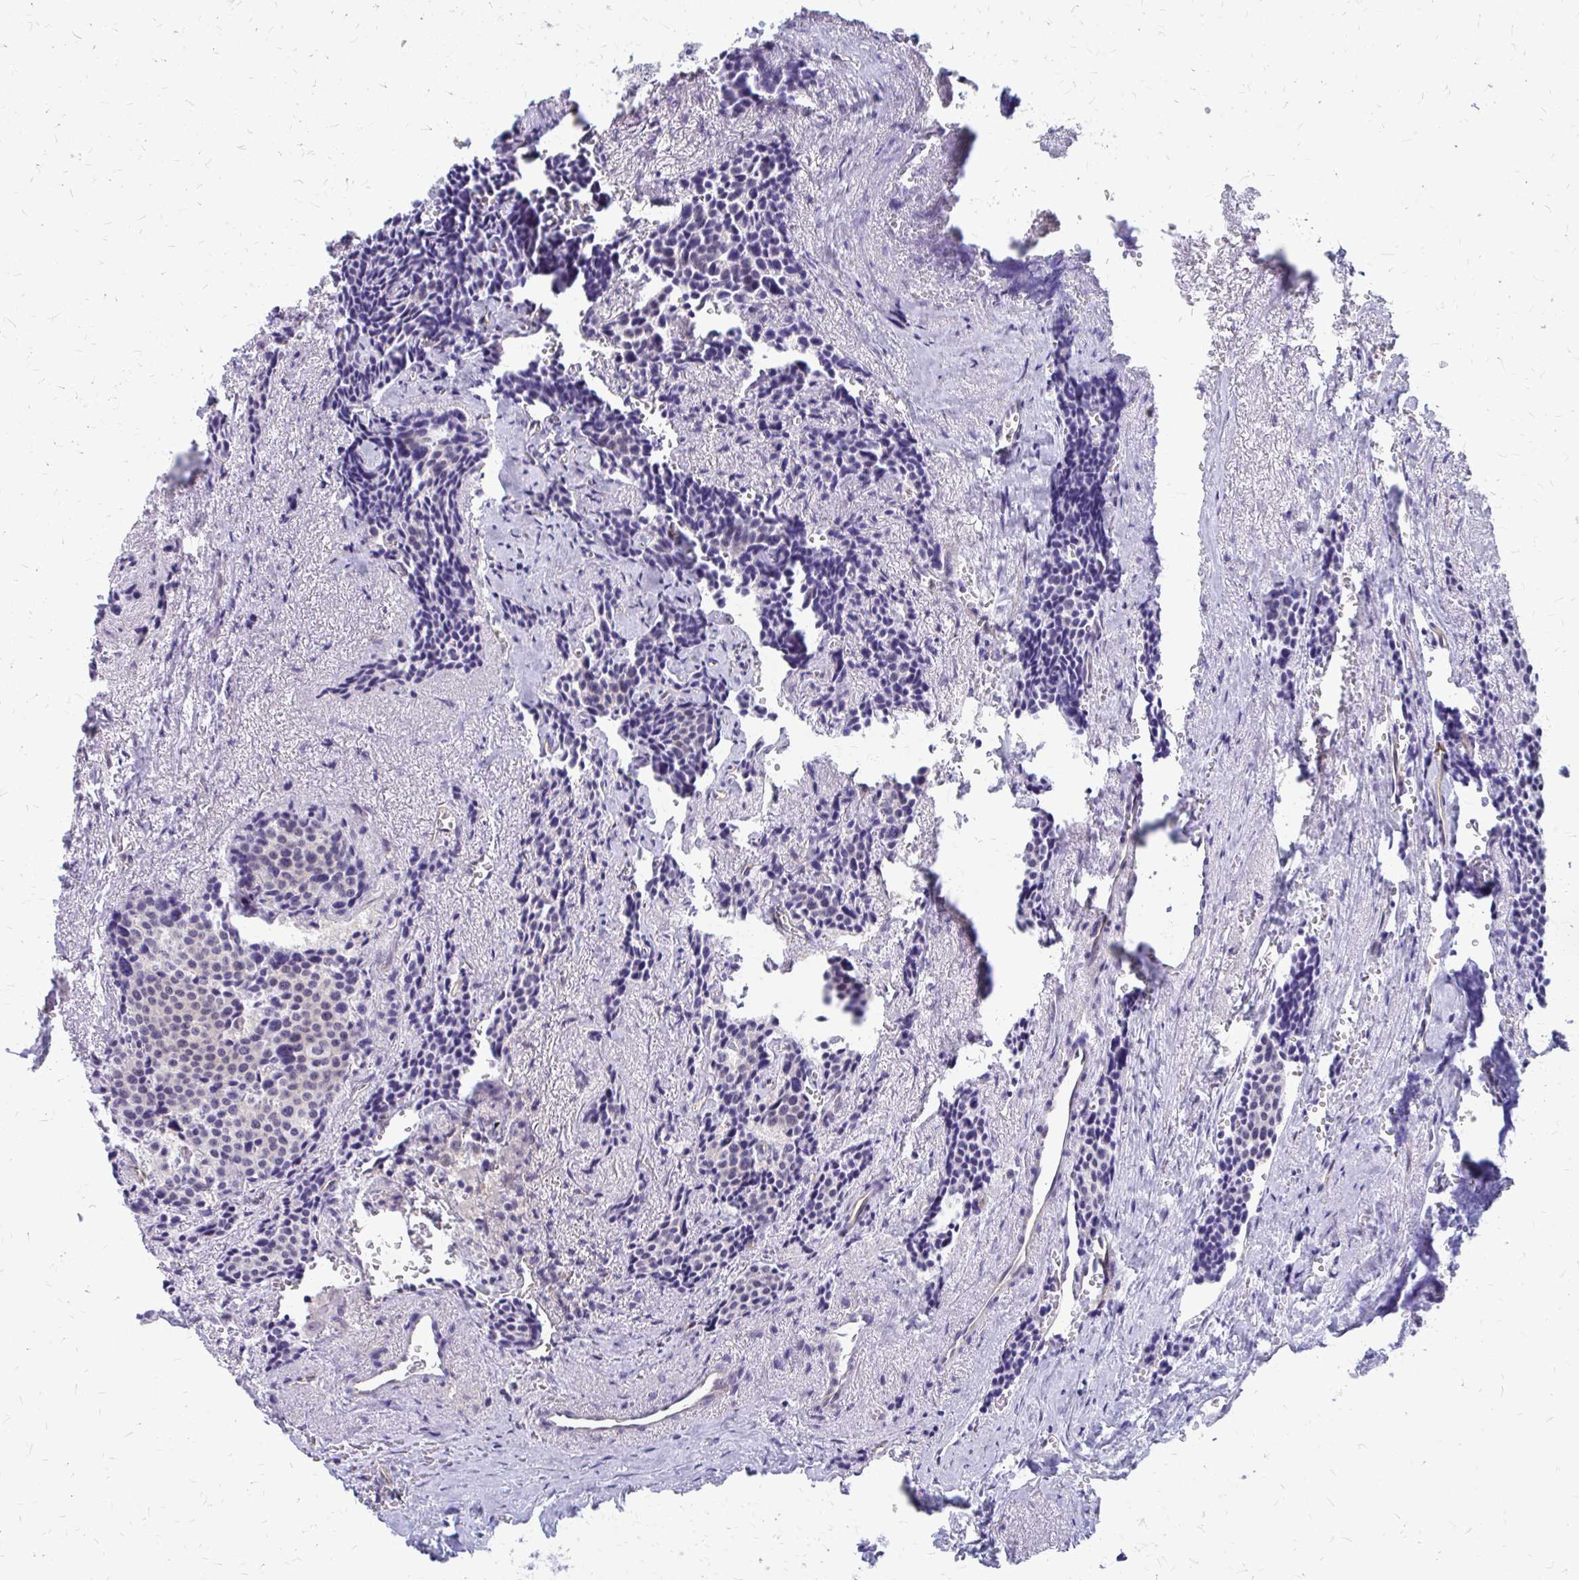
{"staining": {"intensity": "negative", "quantity": "none", "location": "none"}, "tissue": "carcinoid", "cell_type": "Tumor cells", "image_type": "cancer", "snomed": [{"axis": "morphology", "description": "Carcinoid, malignant, NOS"}, {"axis": "topography", "description": "Small intestine"}], "caption": "Immunohistochemical staining of carcinoid displays no significant expression in tumor cells. Nuclei are stained in blue.", "gene": "CLIC2", "patient": {"sex": "male", "age": 73}}